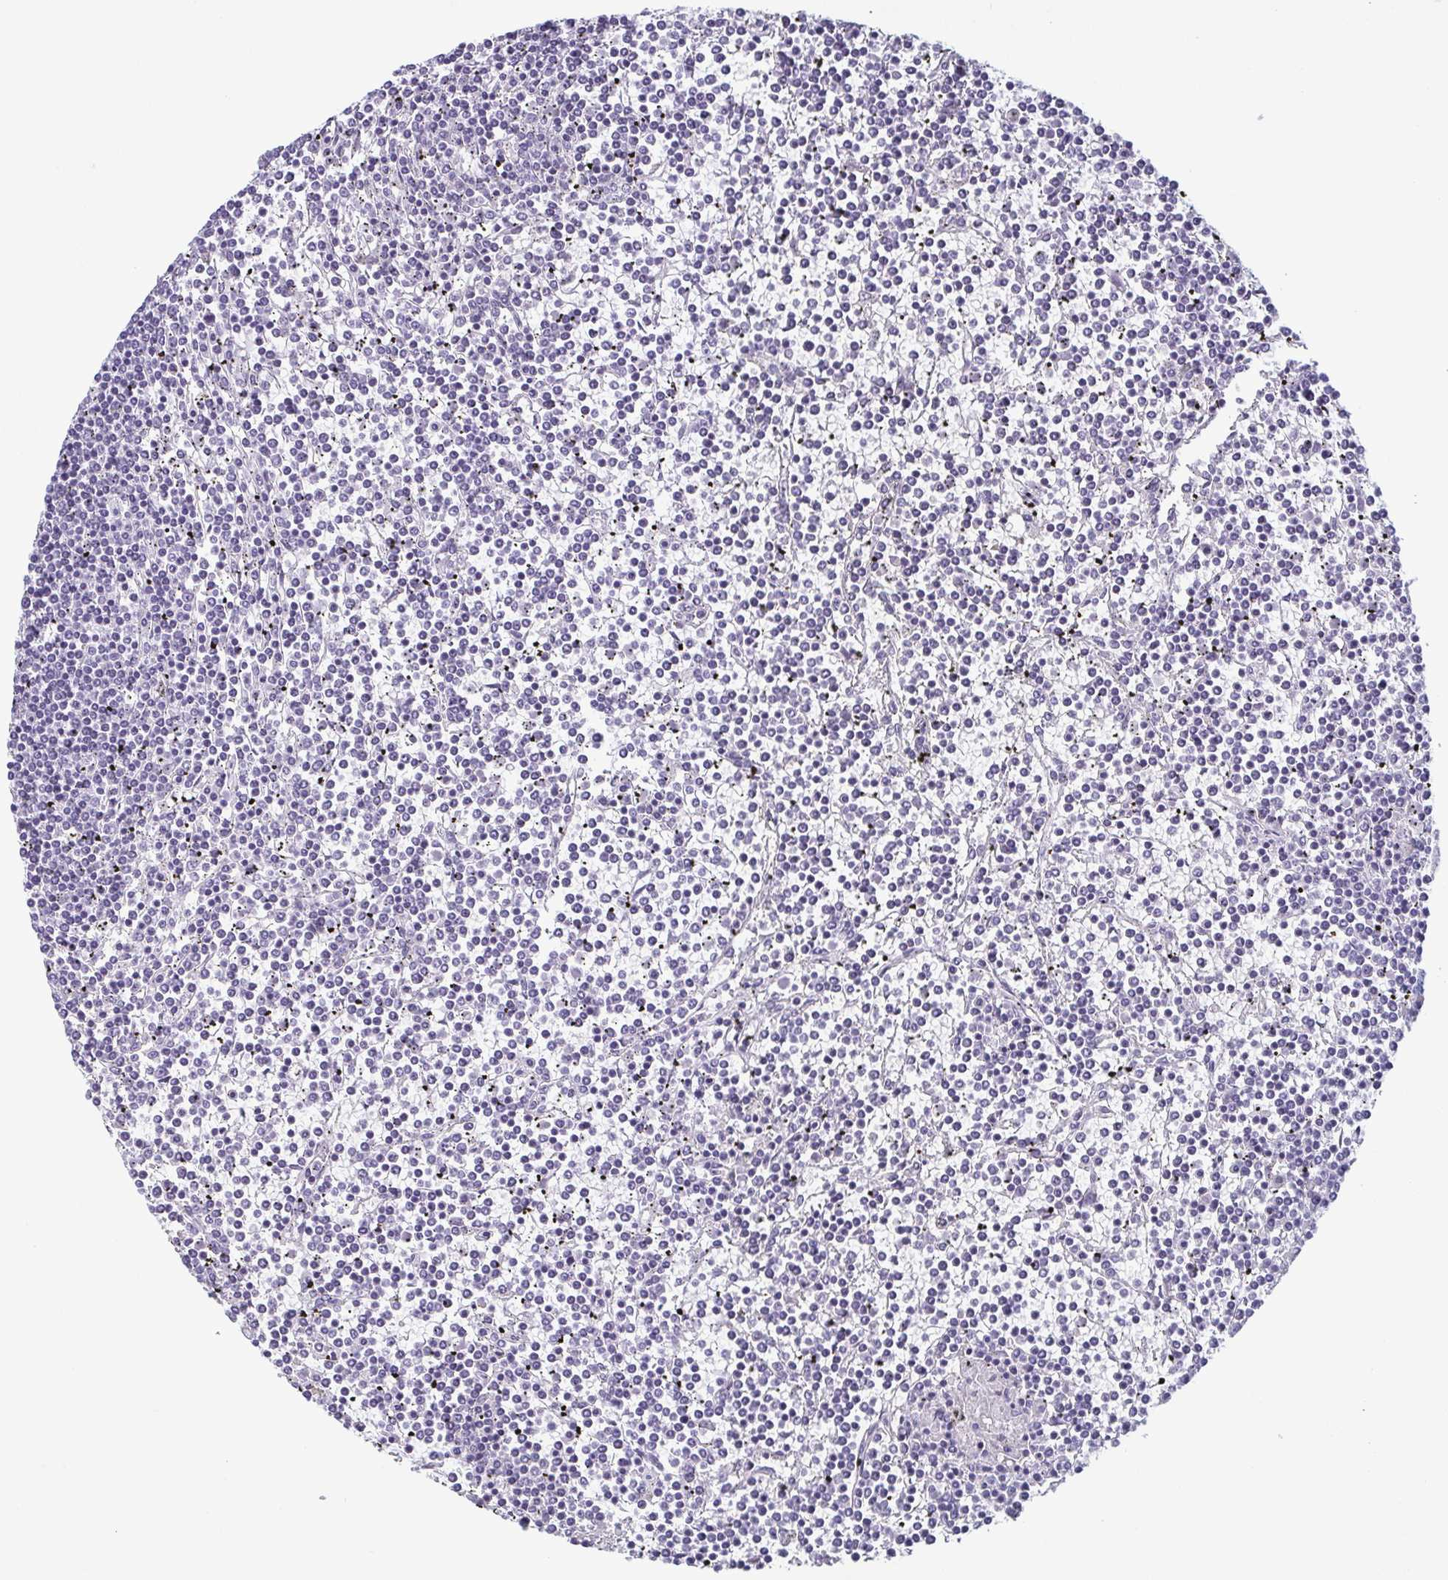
{"staining": {"intensity": "negative", "quantity": "none", "location": "none"}, "tissue": "lymphoma", "cell_type": "Tumor cells", "image_type": "cancer", "snomed": [{"axis": "morphology", "description": "Malignant lymphoma, non-Hodgkin's type, Low grade"}, {"axis": "topography", "description": "Spleen"}], "caption": "Tumor cells are negative for brown protein staining in low-grade malignant lymphoma, non-Hodgkin's type. (DAB (3,3'-diaminobenzidine) immunohistochemistry with hematoxylin counter stain).", "gene": "KRT78", "patient": {"sex": "female", "age": 19}}